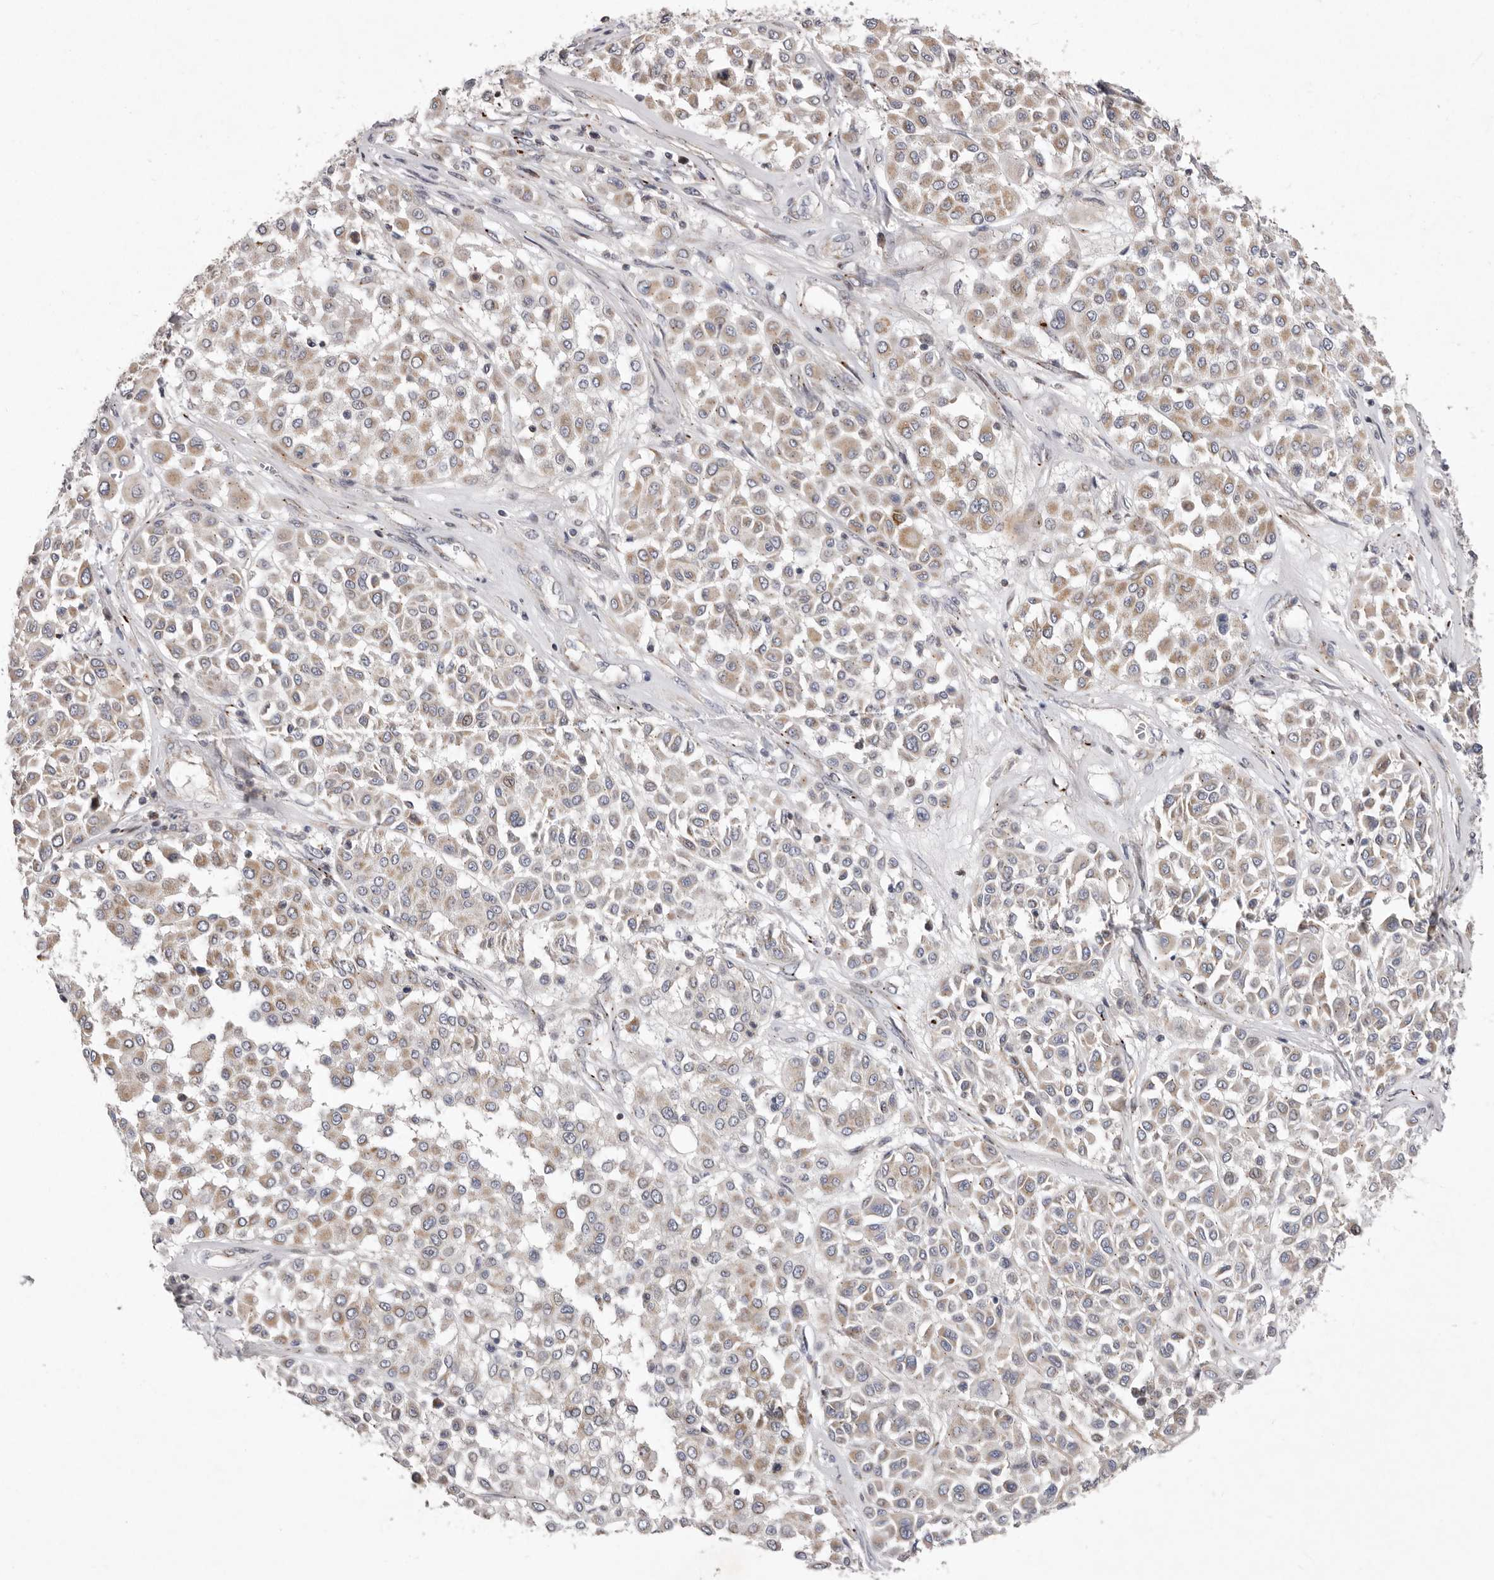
{"staining": {"intensity": "moderate", "quantity": "25%-75%", "location": "cytoplasmic/membranous"}, "tissue": "melanoma", "cell_type": "Tumor cells", "image_type": "cancer", "snomed": [{"axis": "morphology", "description": "Malignant melanoma, Metastatic site"}, {"axis": "topography", "description": "Soft tissue"}], "caption": "Melanoma tissue reveals moderate cytoplasmic/membranous staining in approximately 25%-75% of tumor cells The protein is stained brown, and the nuclei are stained in blue (DAB IHC with brightfield microscopy, high magnification).", "gene": "TIMM17B", "patient": {"sex": "male", "age": 41}}